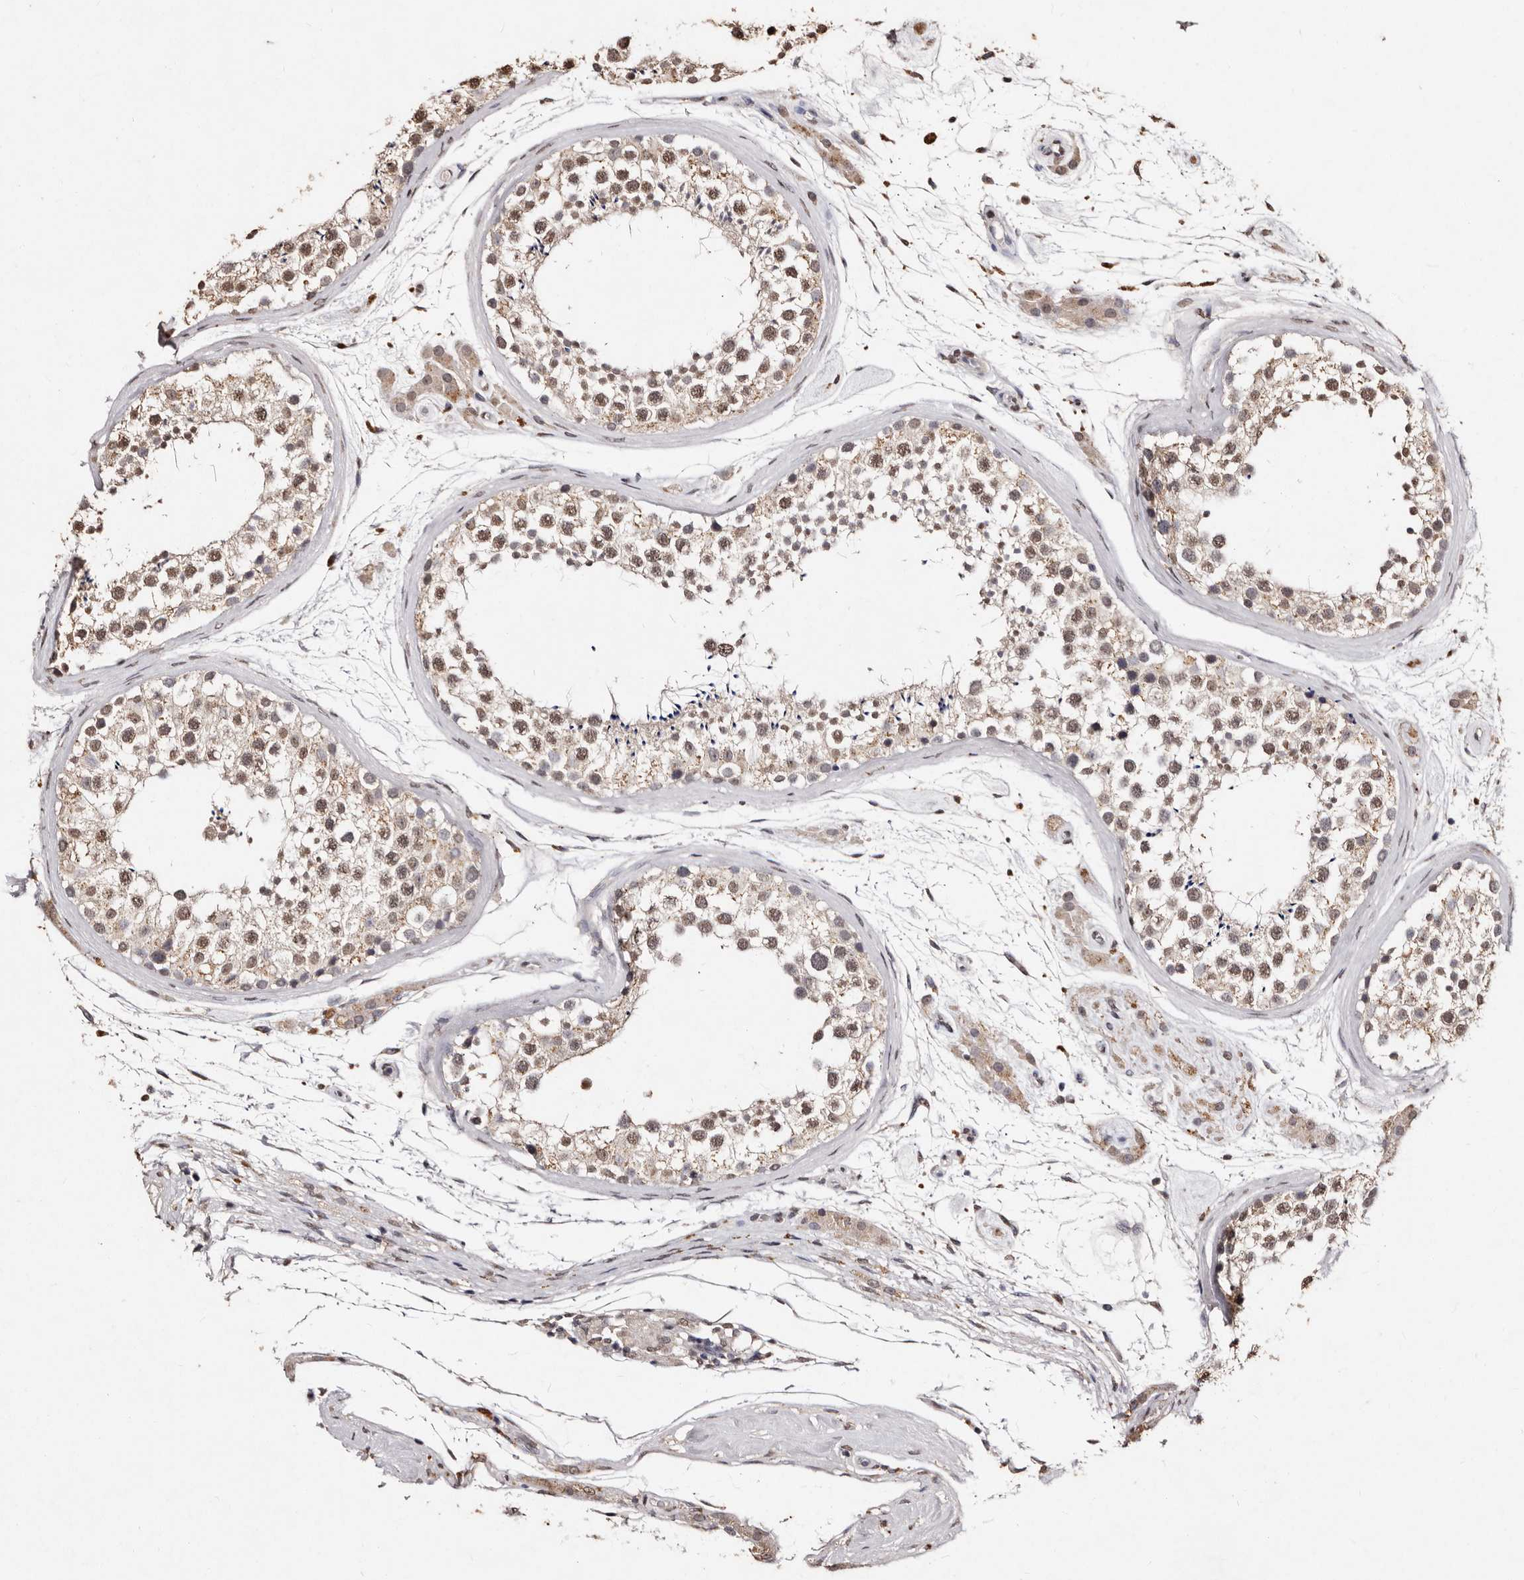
{"staining": {"intensity": "moderate", "quantity": ">75%", "location": "nuclear"}, "tissue": "testis", "cell_type": "Cells in seminiferous ducts", "image_type": "normal", "snomed": [{"axis": "morphology", "description": "Normal tissue, NOS"}, {"axis": "topography", "description": "Testis"}], "caption": "This photomicrograph reveals benign testis stained with immunohistochemistry (IHC) to label a protein in brown. The nuclear of cells in seminiferous ducts show moderate positivity for the protein. Nuclei are counter-stained blue.", "gene": "ERBB4", "patient": {"sex": "male", "age": 46}}